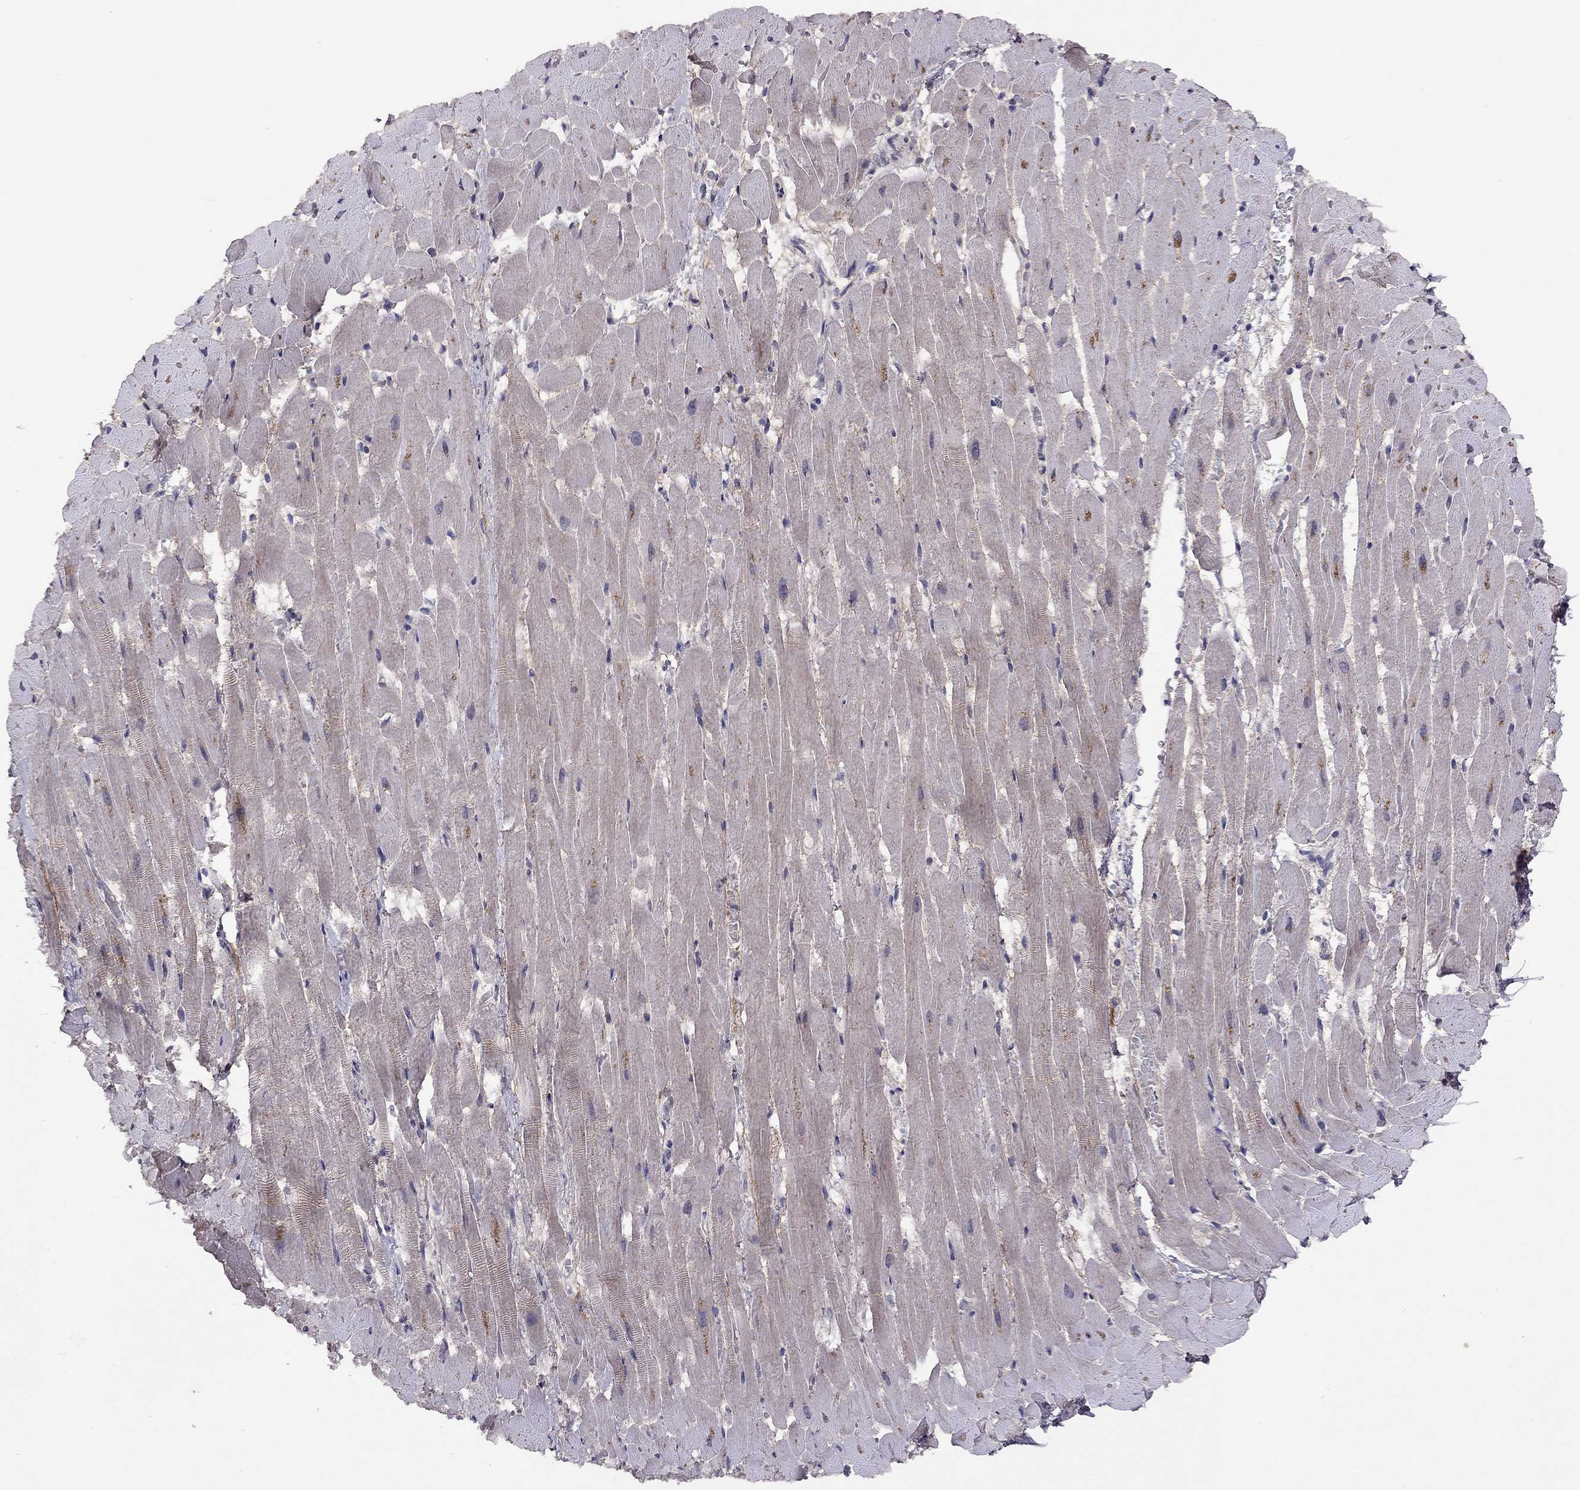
{"staining": {"intensity": "negative", "quantity": "none", "location": "none"}, "tissue": "heart muscle", "cell_type": "Cardiomyocytes", "image_type": "normal", "snomed": [{"axis": "morphology", "description": "Normal tissue, NOS"}, {"axis": "topography", "description": "Heart"}], "caption": "An immunohistochemistry histopathology image of unremarkable heart muscle is shown. There is no staining in cardiomyocytes of heart muscle.", "gene": "ESR2", "patient": {"sex": "male", "age": 37}}